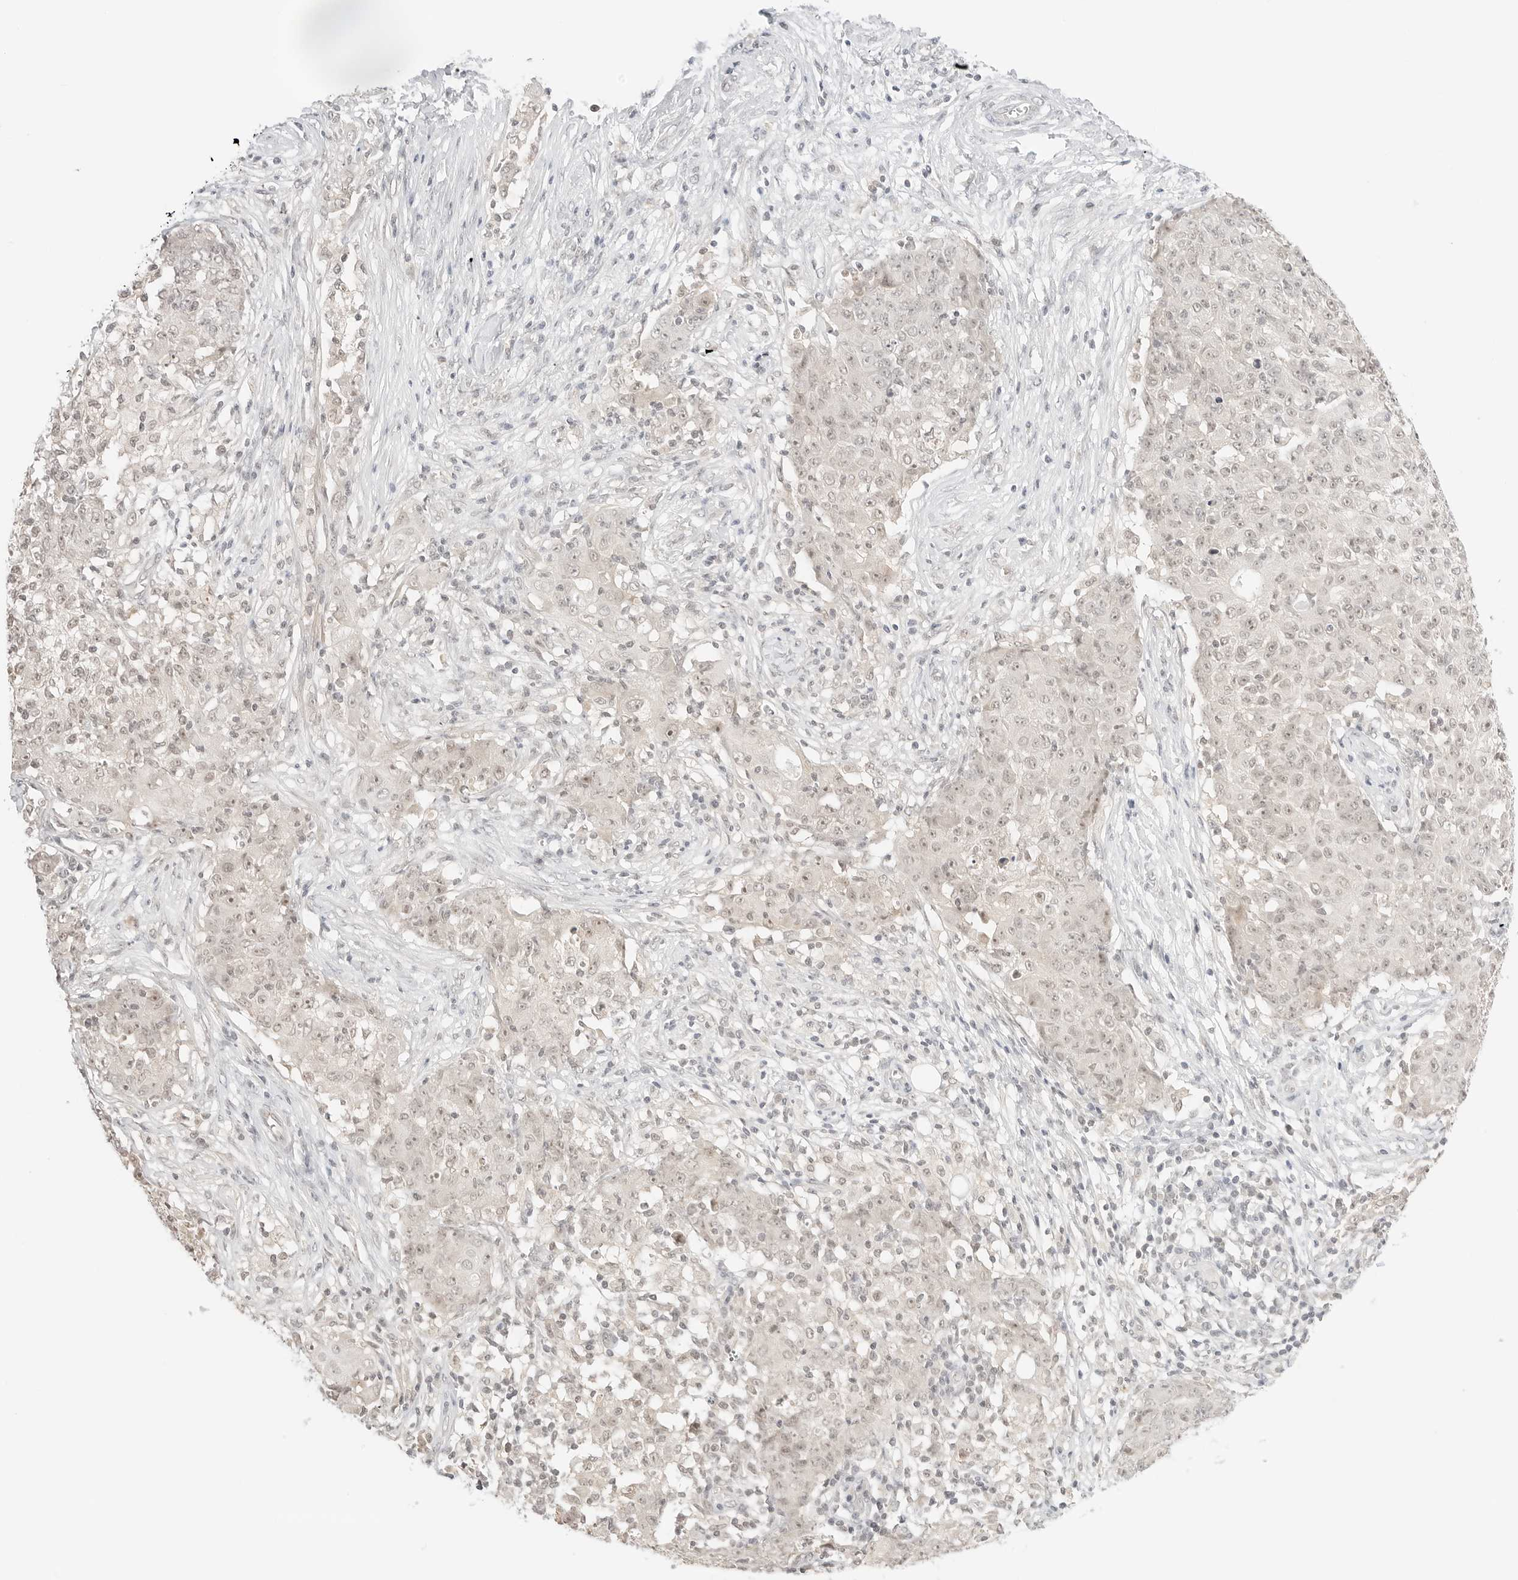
{"staining": {"intensity": "weak", "quantity": "25%-75%", "location": "nuclear"}, "tissue": "ovarian cancer", "cell_type": "Tumor cells", "image_type": "cancer", "snomed": [{"axis": "morphology", "description": "Carcinoma, endometroid"}, {"axis": "topography", "description": "Ovary"}], "caption": "DAB immunohistochemical staining of human ovarian cancer (endometroid carcinoma) displays weak nuclear protein positivity in about 25%-75% of tumor cells.", "gene": "RPS6KL1", "patient": {"sex": "female", "age": 42}}